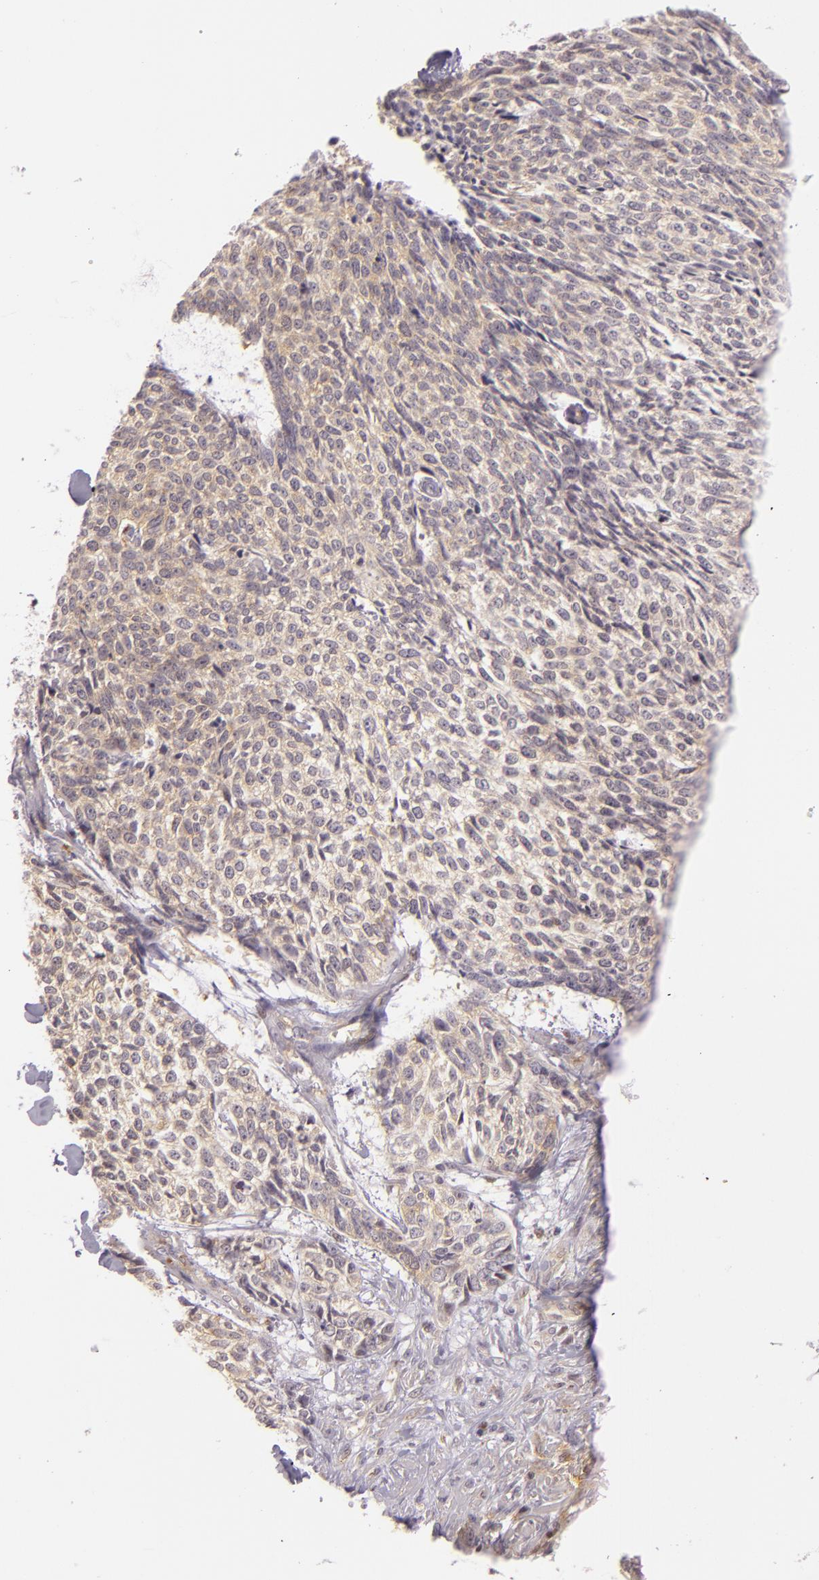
{"staining": {"intensity": "weak", "quantity": "25%-75%", "location": "cytoplasmic/membranous"}, "tissue": "skin cancer", "cell_type": "Tumor cells", "image_type": "cancer", "snomed": [{"axis": "morphology", "description": "Basal cell carcinoma"}, {"axis": "topography", "description": "Skin"}], "caption": "This image shows immunohistochemistry (IHC) staining of human skin basal cell carcinoma, with low weak cytoplasmic/membranous positivity in about 25%-75% of tumor cells.", "gene": "IMPDH1", "patient": {"sex": "female", "age": 89}}